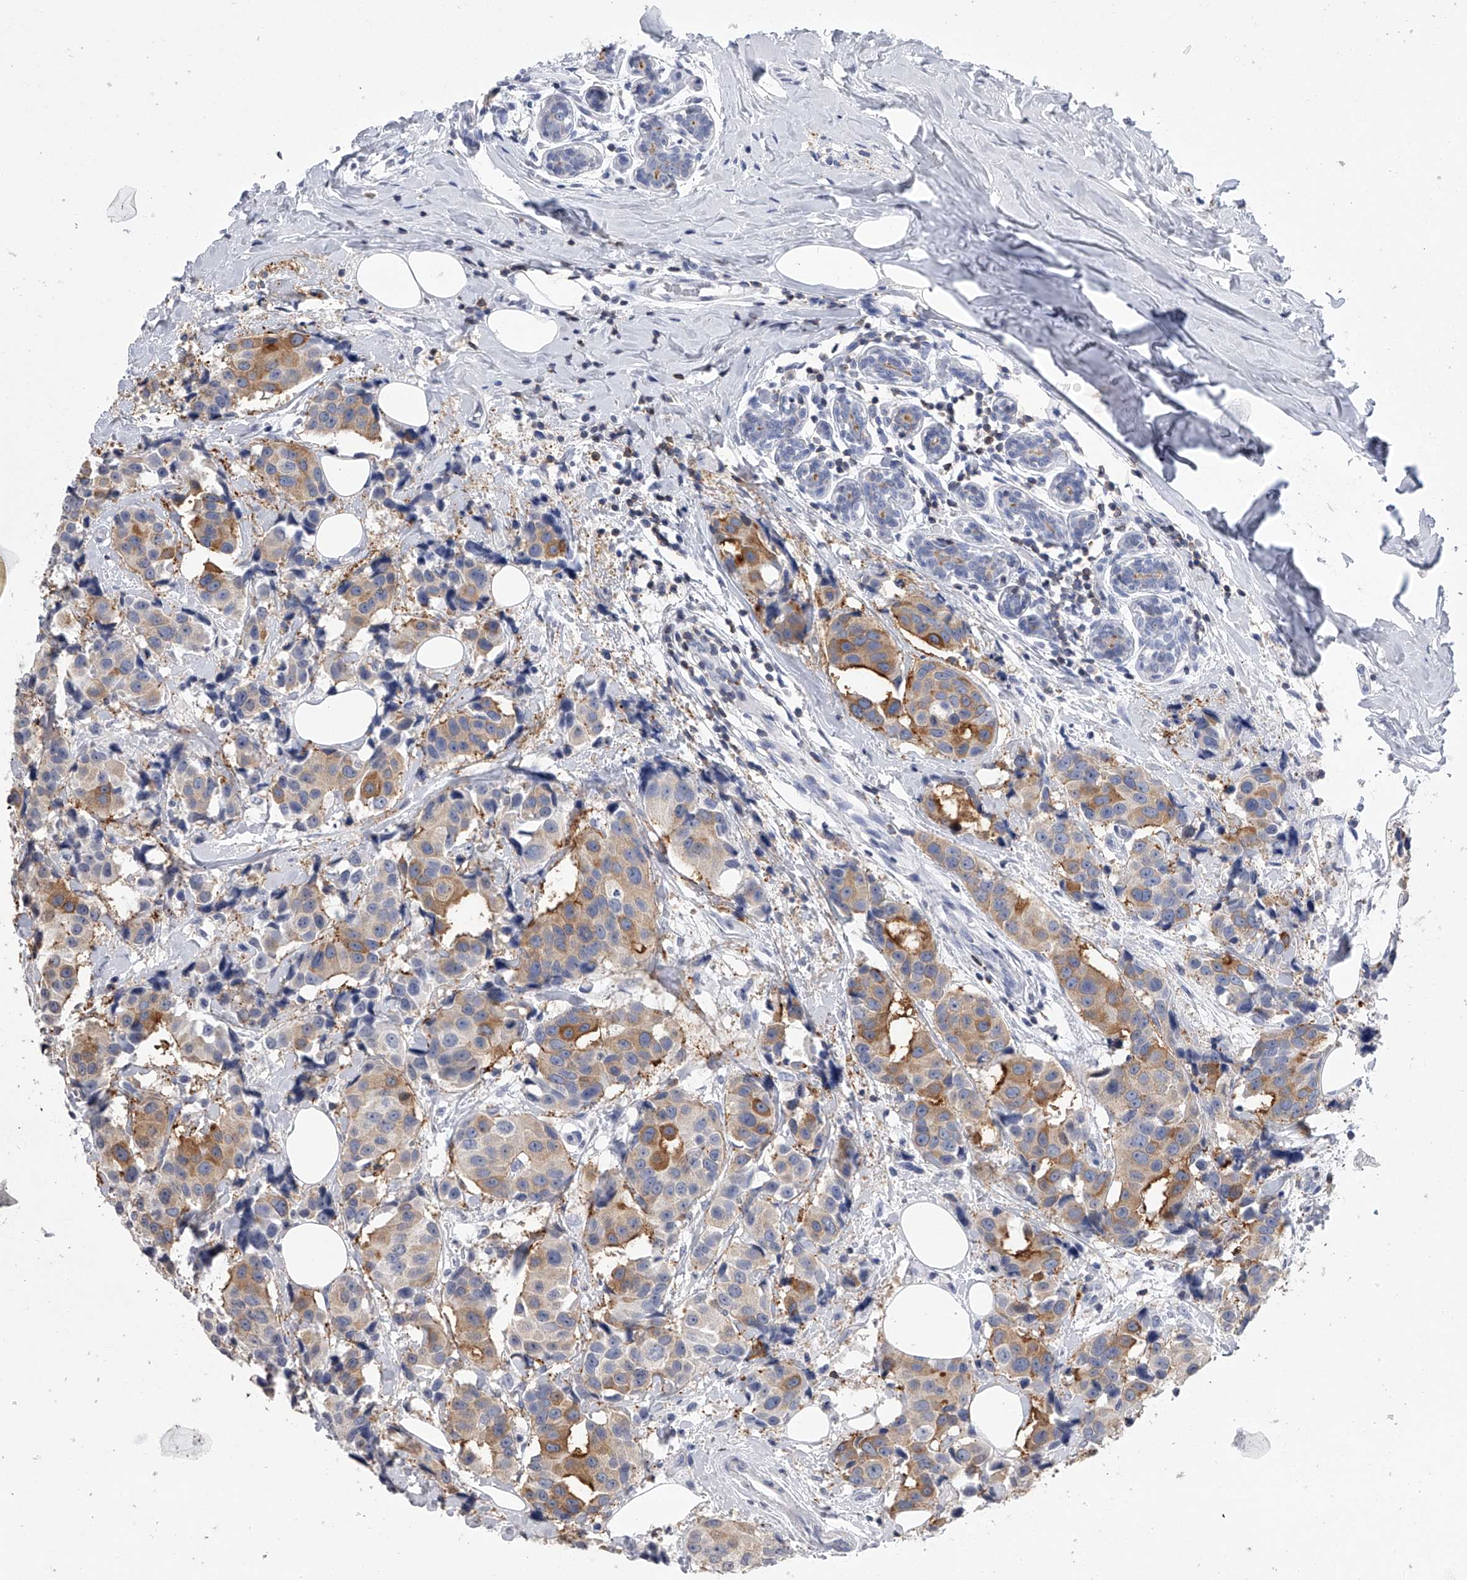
{"staining": {"intensity": "moderate", "quantity": "25%-75%", "location": "cytoplasmic/membranous"}, "tissue": "breast cancer", "cell_type": "Tumor cells", "image_type": "cancer", "snomed": [{"axis": "morphology", "description": "Normal tissue, NOS"}, {"axis": "morphology", "description": "Duct carcinoma"}, {"axis": "topography", "description": "Breast"}], "caption": "Immunohistochemistry (IHC) (DAB (3,3'-diaminobenzidine)) staining of human breast cancer (invasive ductal carcinoma) displays moderate cytoplasmic/membranous protein expression in about 25%-75% of tumor cells.", "gene": "TASP1", "patient": {"sex": "female", "age": 39}}